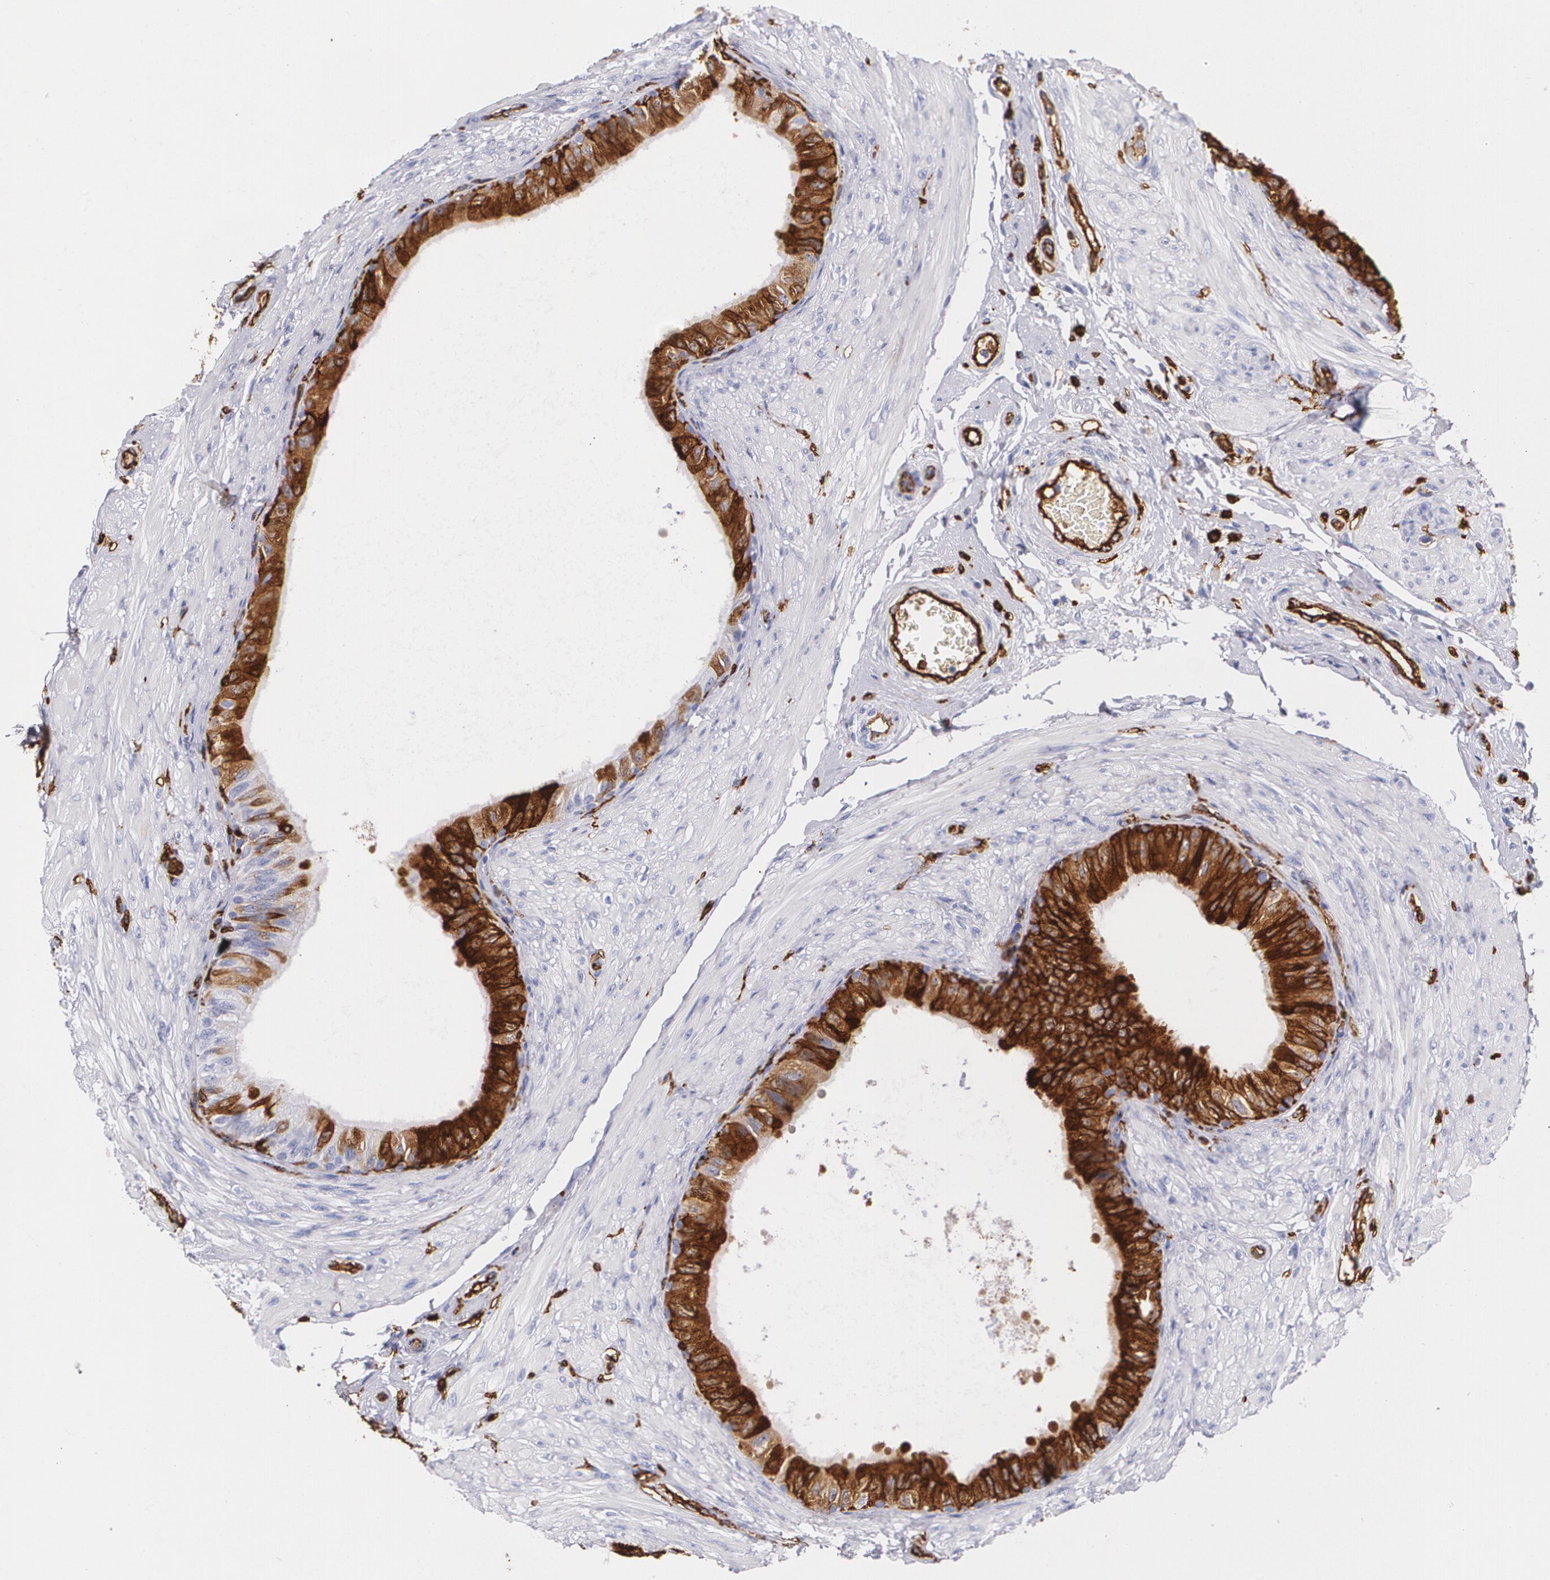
{"staining": {"intensity": "strong", "quantity": ">75%", "location": "cytoplasmic/membranous"}, "tissue": "epididymis", "cell_type": "Glandular cells", "image_type": "normal", "snomed": [{"axis": "morphology", "description": "Normal tissue, NOS"}, {"axis": "topography", "description": "Epididymis"}], "caption": "A photomicrograph showing strong cytoplasmic/membranous positivity in about >75% of glandular cells in normal epididymis, as visualized by brown immunohistochemical staining.", "gene": "HLA", "patient": {"sex": "male", "age": 68}}